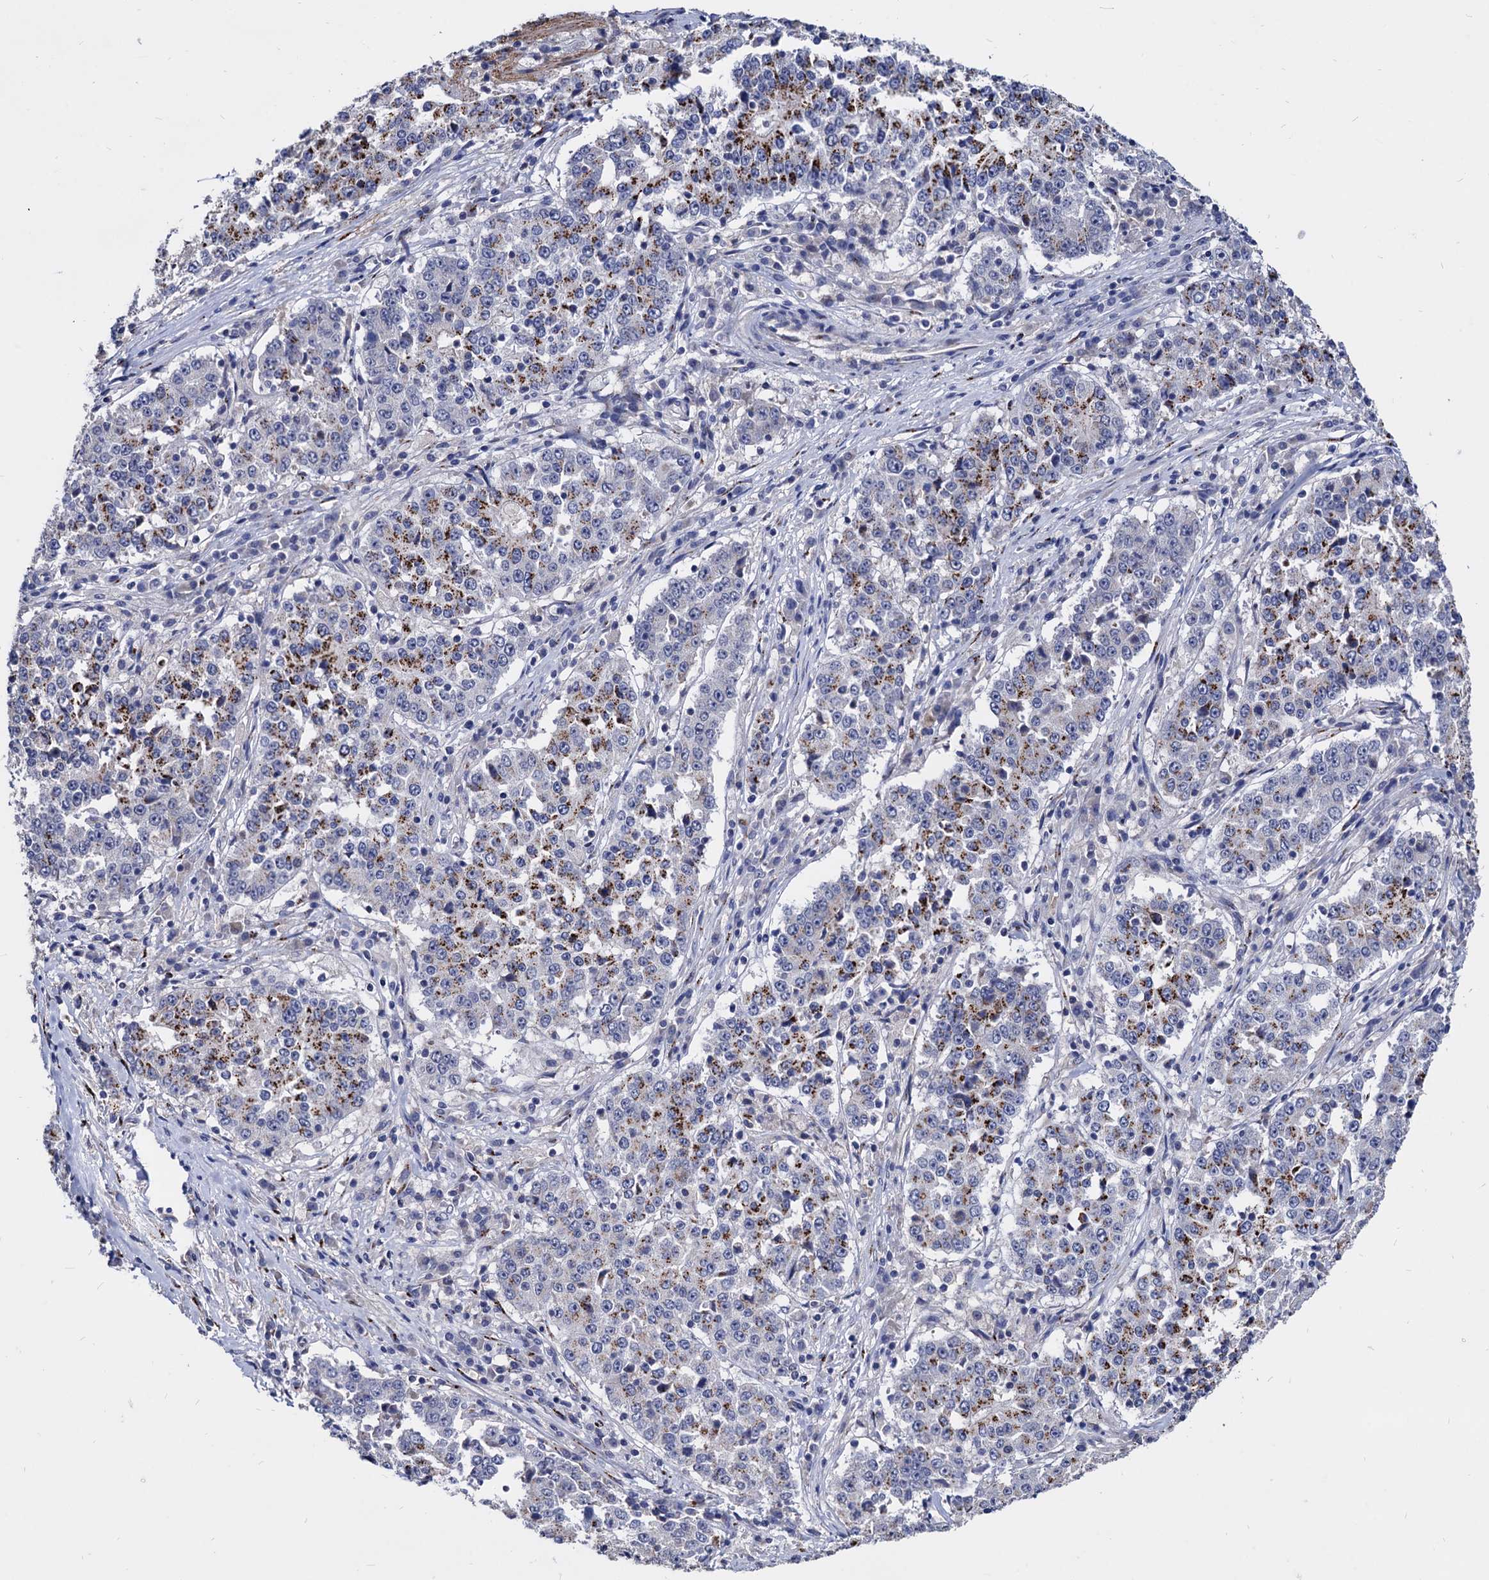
{"staining": {"intensity": "strong", "quantity": "25%-75%", "location": "cytoplasmic/membranous"}, "tissue": "stomach cancer", "cell_type": "Tumor cells", "image_type": "cancer", "snomed": [{"axis": "morphology", "description": "Adenocarcinoma, NOS"}, {"axis": "topography", "description": "Stomach"}], "caption": "Immunohistochemistry of stomach cancer (adenocarcinoma) exhibits high levels of strong cytoplasmic/membranous positivity in about 25%-75% of tumor cells.", "gene": "ESD", "patient": {"sex": "male", "age": 59}}